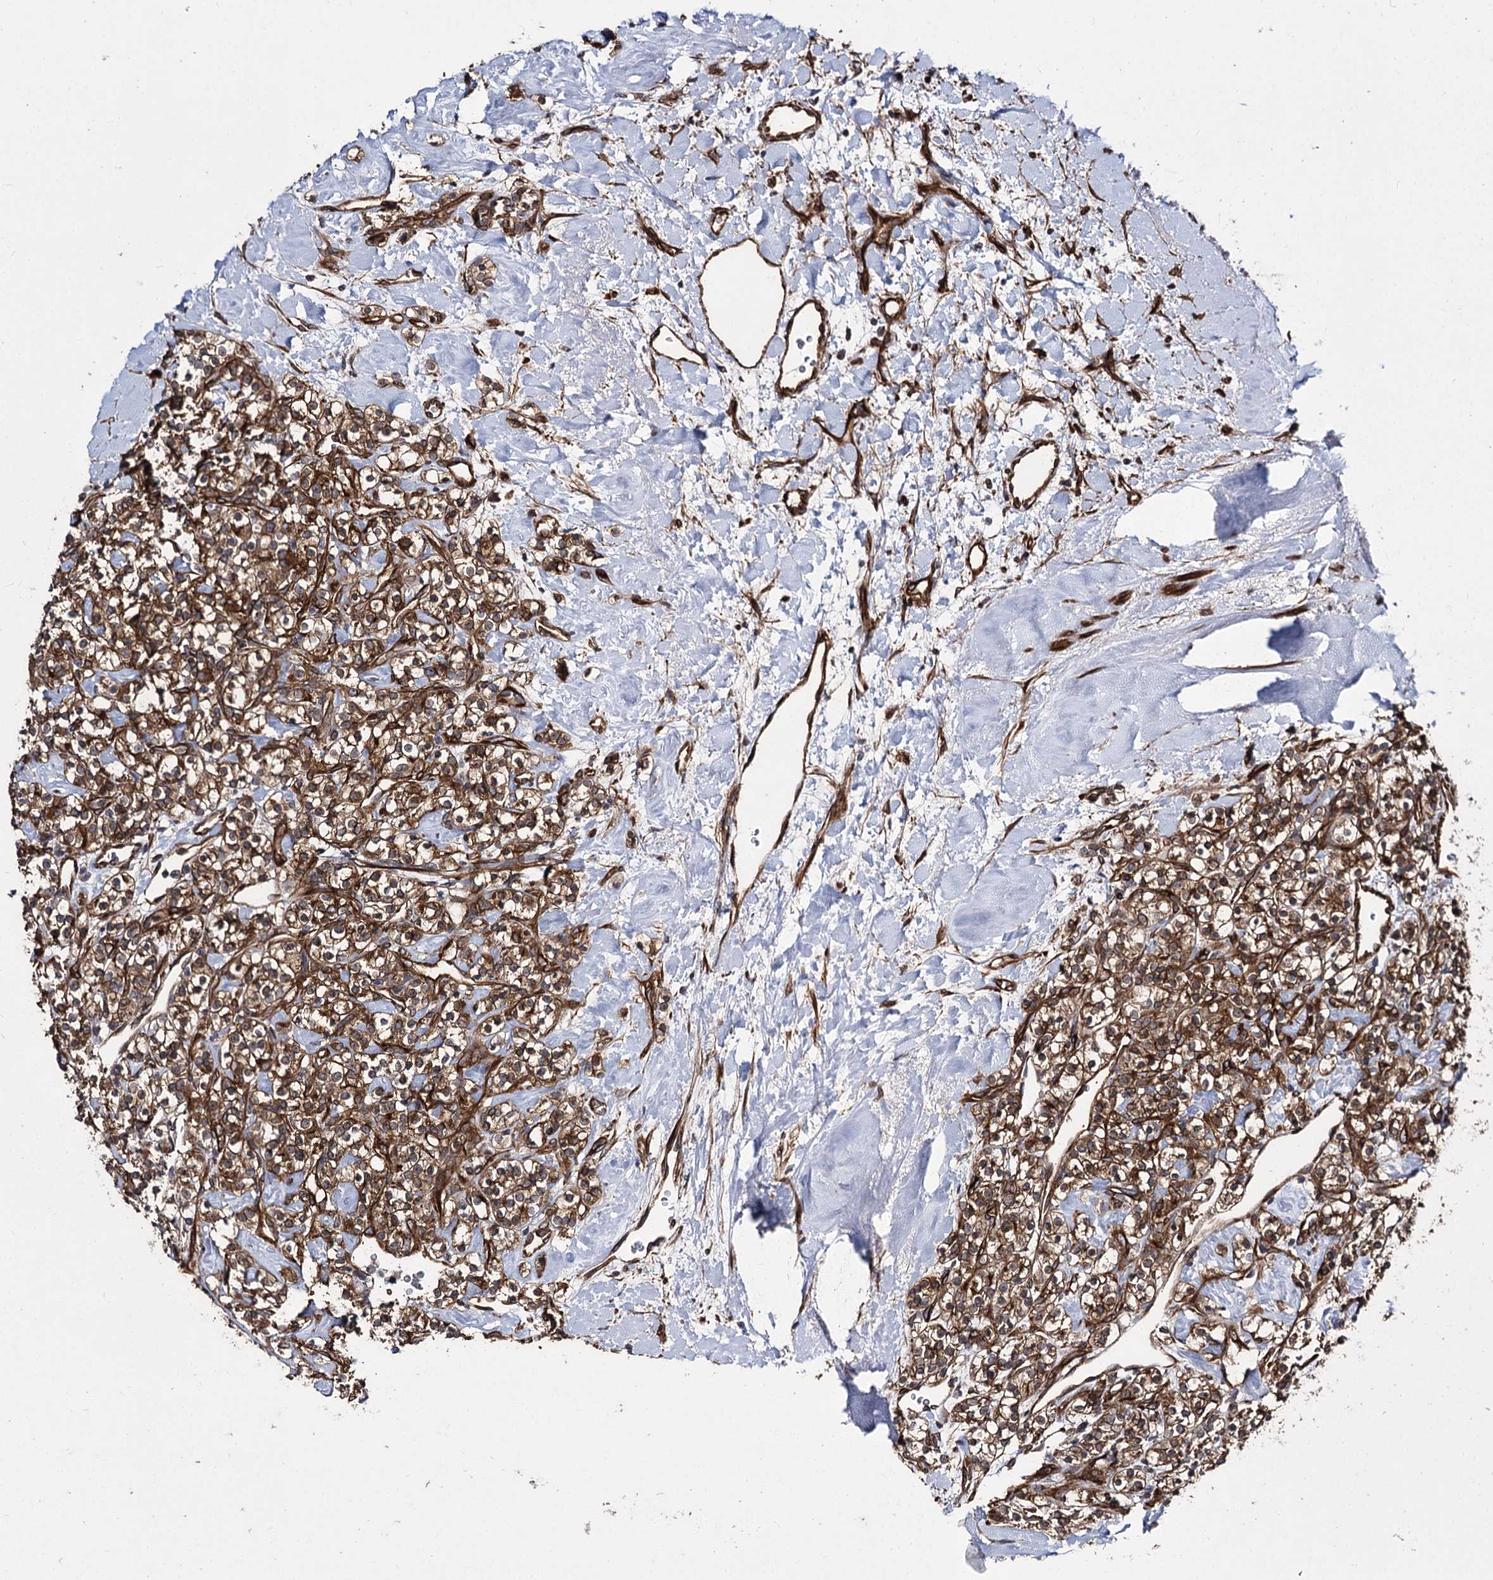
{"staining": {"intensity": "moderate", "quantity": ">75%", "location": "cytoplasmic/membranous"}, "tissue": "renal cancer", "cell_type": "Tumor cells", "image_type": "cancer", "snomed": [{"axis": "morphology", "description": "Adenocarcinoma, NOS"}, {"axis": "topography", "description": "Kidney"}], "caption": "About >75% of tumor cells in renal cancer (adenocarcinoma) demonstrate moderate cytoplasmic/membranous protein expression as visualized by brown immunohistochemical staining.", "gene": "MYO1C", "patient": {"sex": "male", "age": 77}}